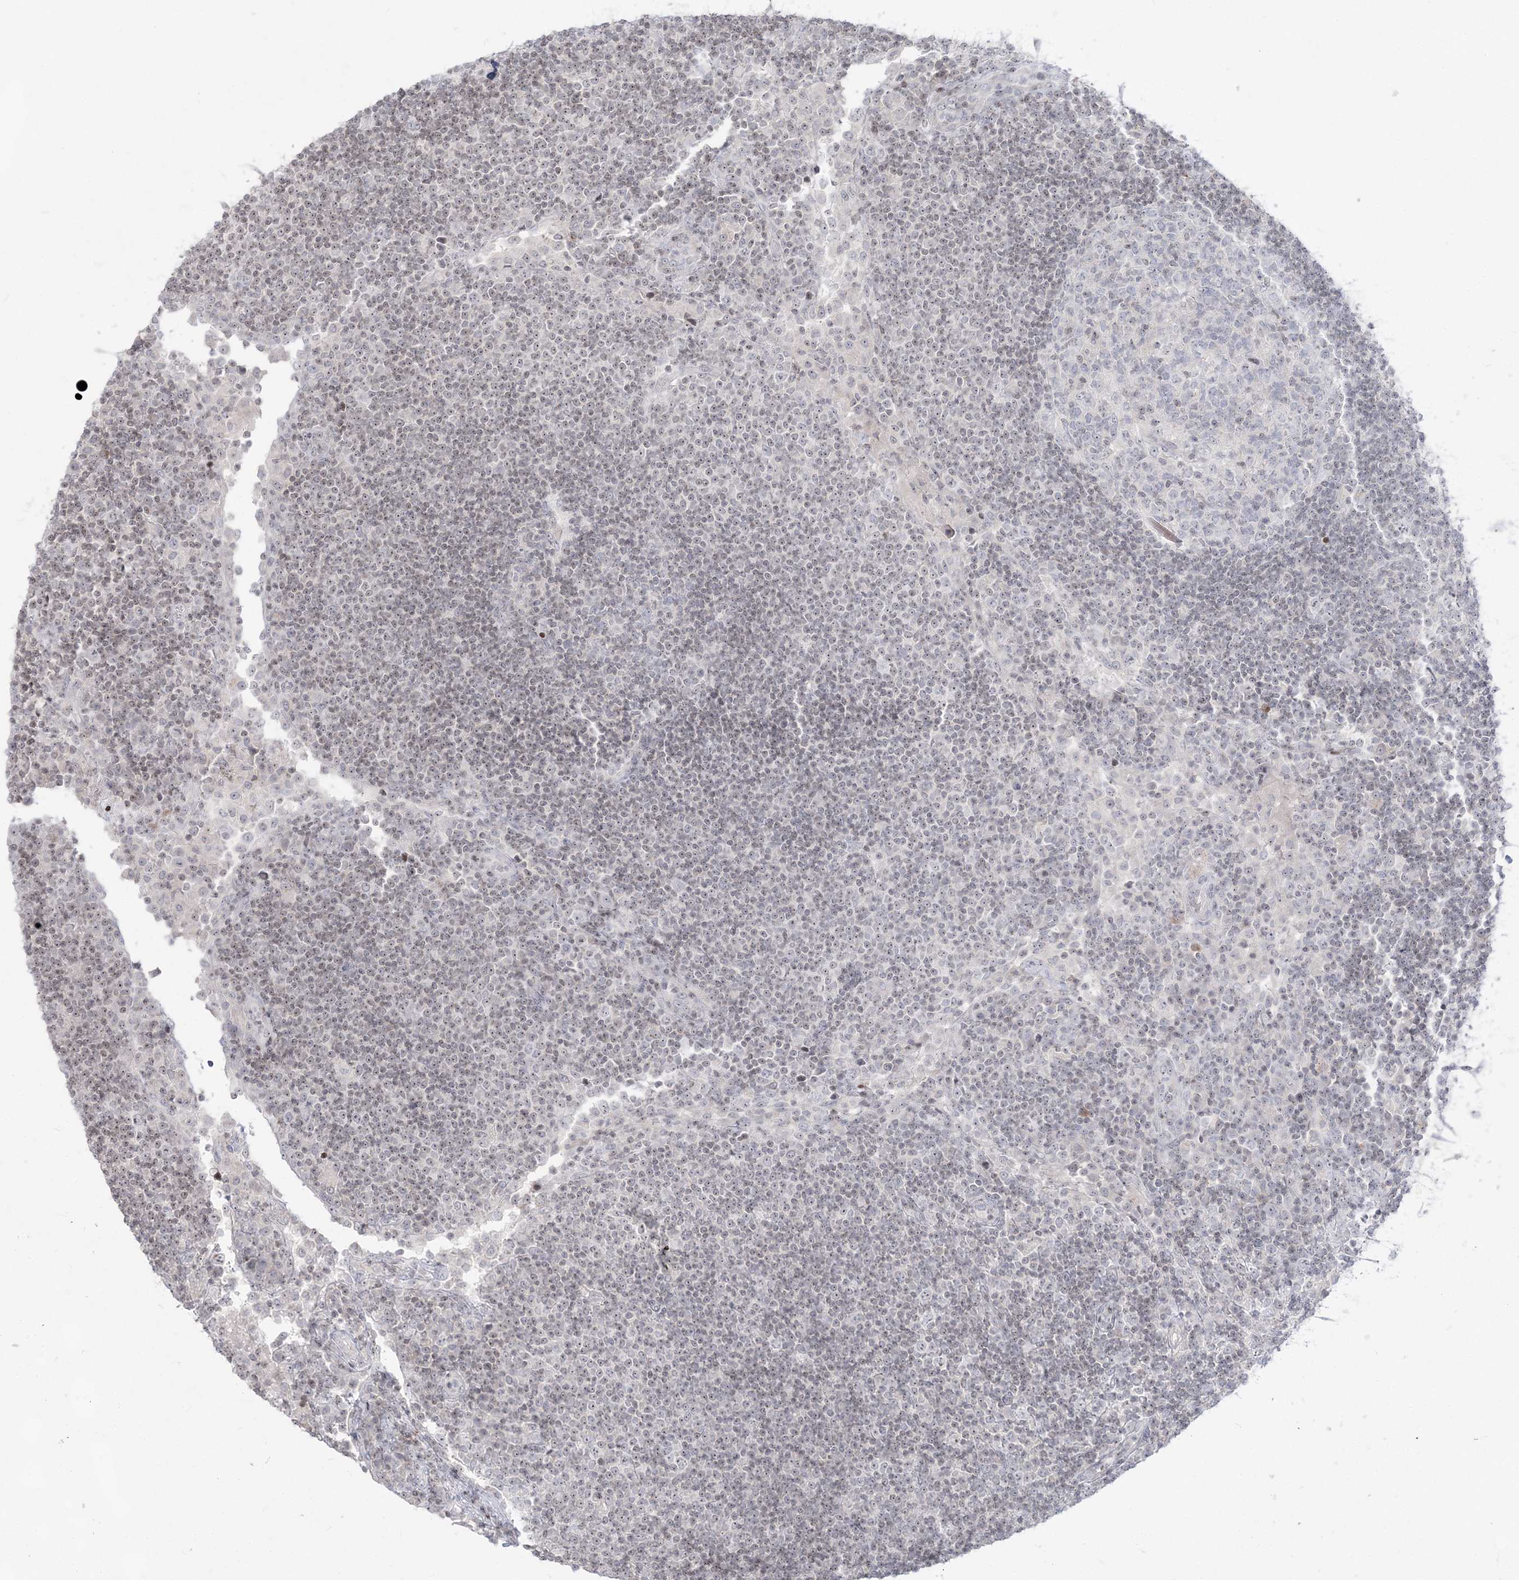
{"staining": {"intensity": "negative", "quantity": "none", "location": "none"}, "tissue": "lymph node", "cell_type": "Germinal center cells", "image_type": "normal", "snomed": [{"axis": "morphology", "description": "Normal tissue, NOS"}, {"axis": "topography", "description": "Lymph node"}], "caption": "Immunohistochemical staining of benign lymph node shows no significant expression in germinal center cells. (Stains: DAB (3,3'-diaminobenzidine) IHC with hematoxylin counter stain, Microscopy: brightfield microscopy at high magnification).", "gene": "SH3BP4", "patient": {"sex": "female", "age": 53}}